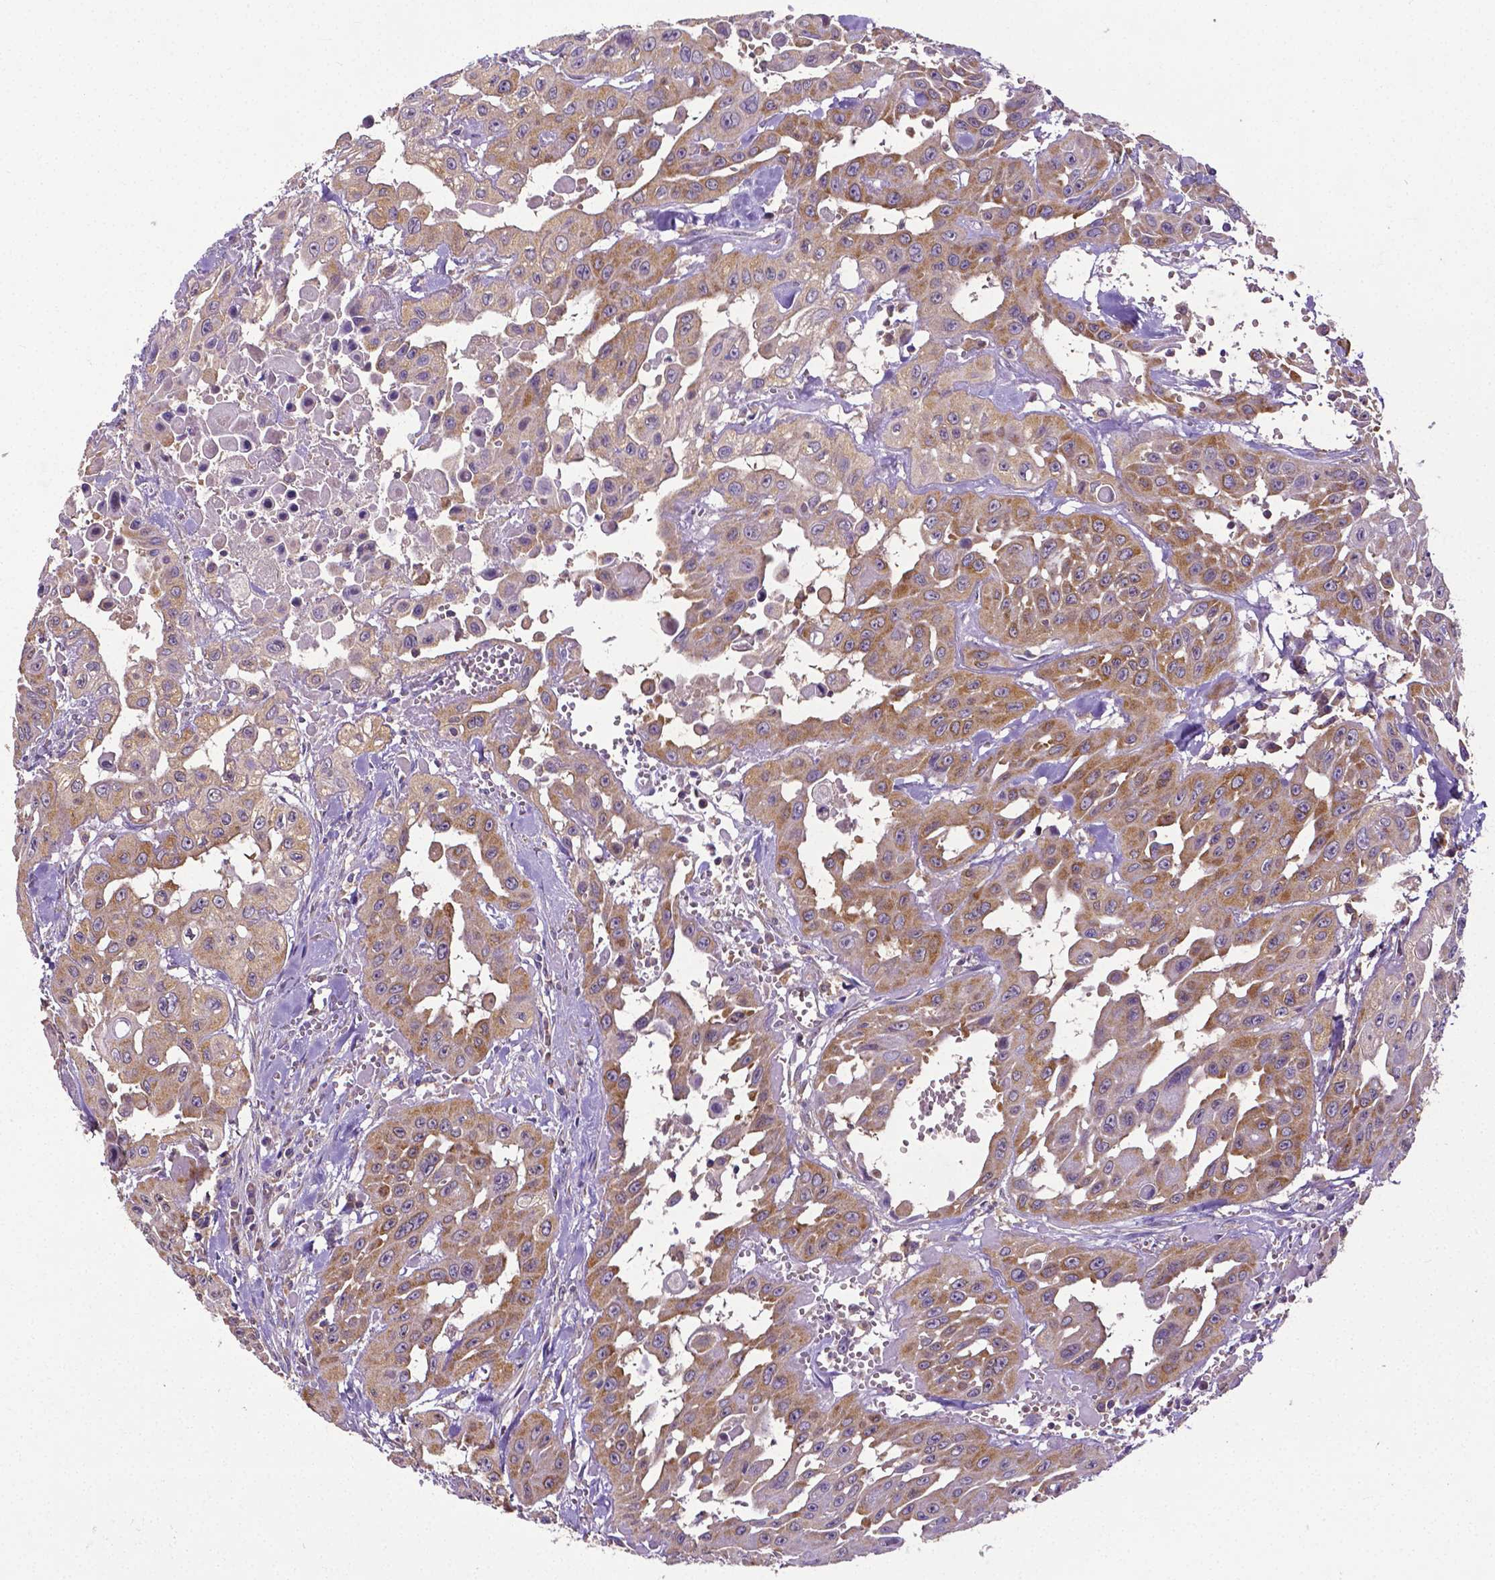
{"staining": {"intensity": "moderate", "quantity": ">75%", "location": "cytoplasmic/membranous"}, "tissue": "head and neck cancer", "cell_type": "Tumor cells", "image_type": "cancer", "snomed": [{"axis": "morphology", "description": "Adenocarcinoma, NOS"}, {"axis": "topography", "description": "Head-Neck"}], "caption": "Approximately >75% of tumor cells in head and neck cancer reveal moderate cytoplasmic/membranous protein expression as visualized by brown immunohistochemical staining.", "gene": "DICER1", "patient": {"sex": "male", "age": 73}}